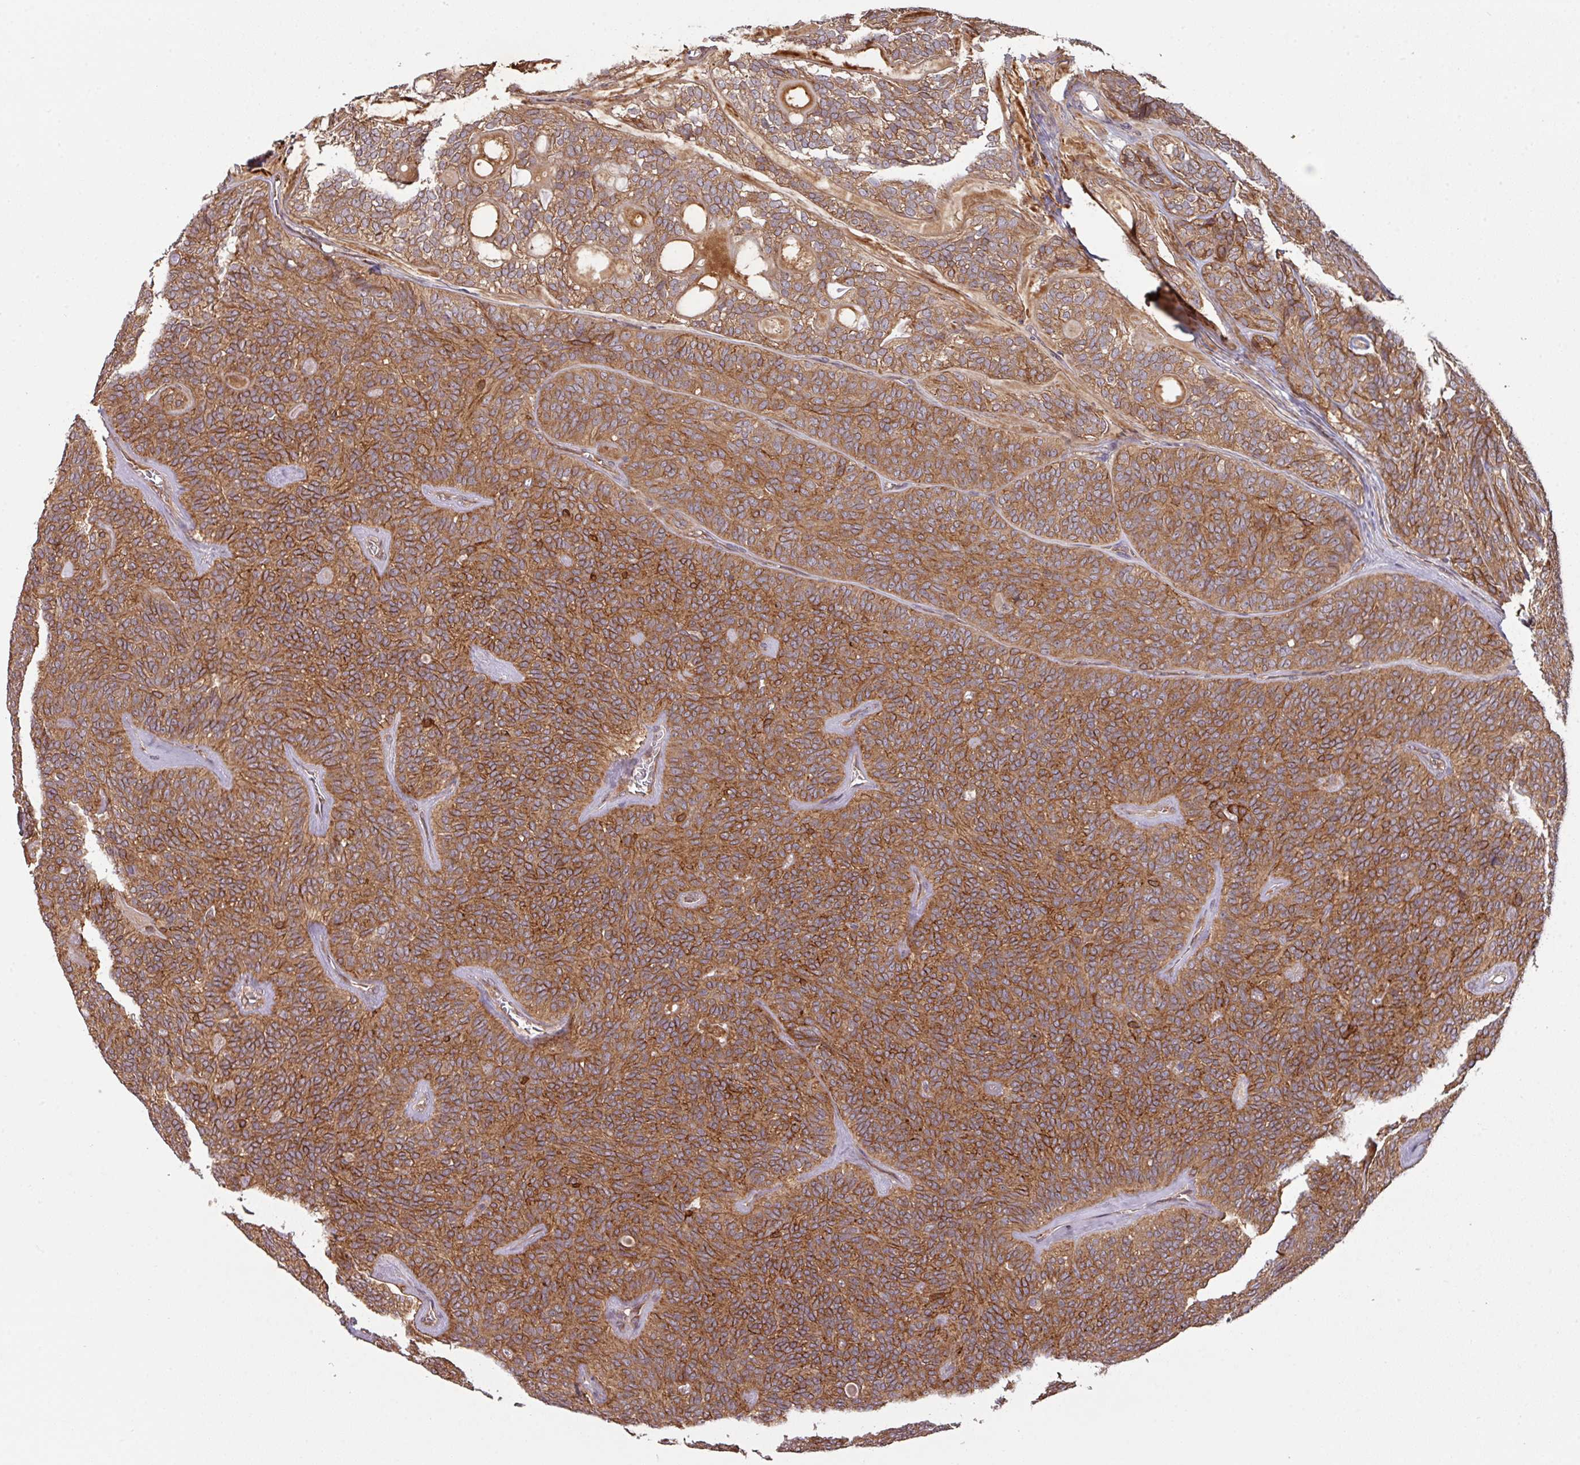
{"staining": {"intensity": "moderate", "quantity": ">75%", "location": "cytoplasmic/membranous"}, "tissue": "head and neck cancer", "cell_type": "Tumor cells", "image_type": "cancer", "snomed": [{"axis": "morphology", "description": "Adenocarcinoma, NOS"}, {"axis": "topography", "description": "Head-Neck"}], "caption": "This image exhibits head and neck cancer (adenocarcinoma) stained with IHC to label a protein in brown. The cytoplasmic/membranous of tumor cells show moderate positivity for the protein. Nuclei are counter-stained blue.", "gene": "CYFIP2", "patient": {"sex": "male", "age": 66}}